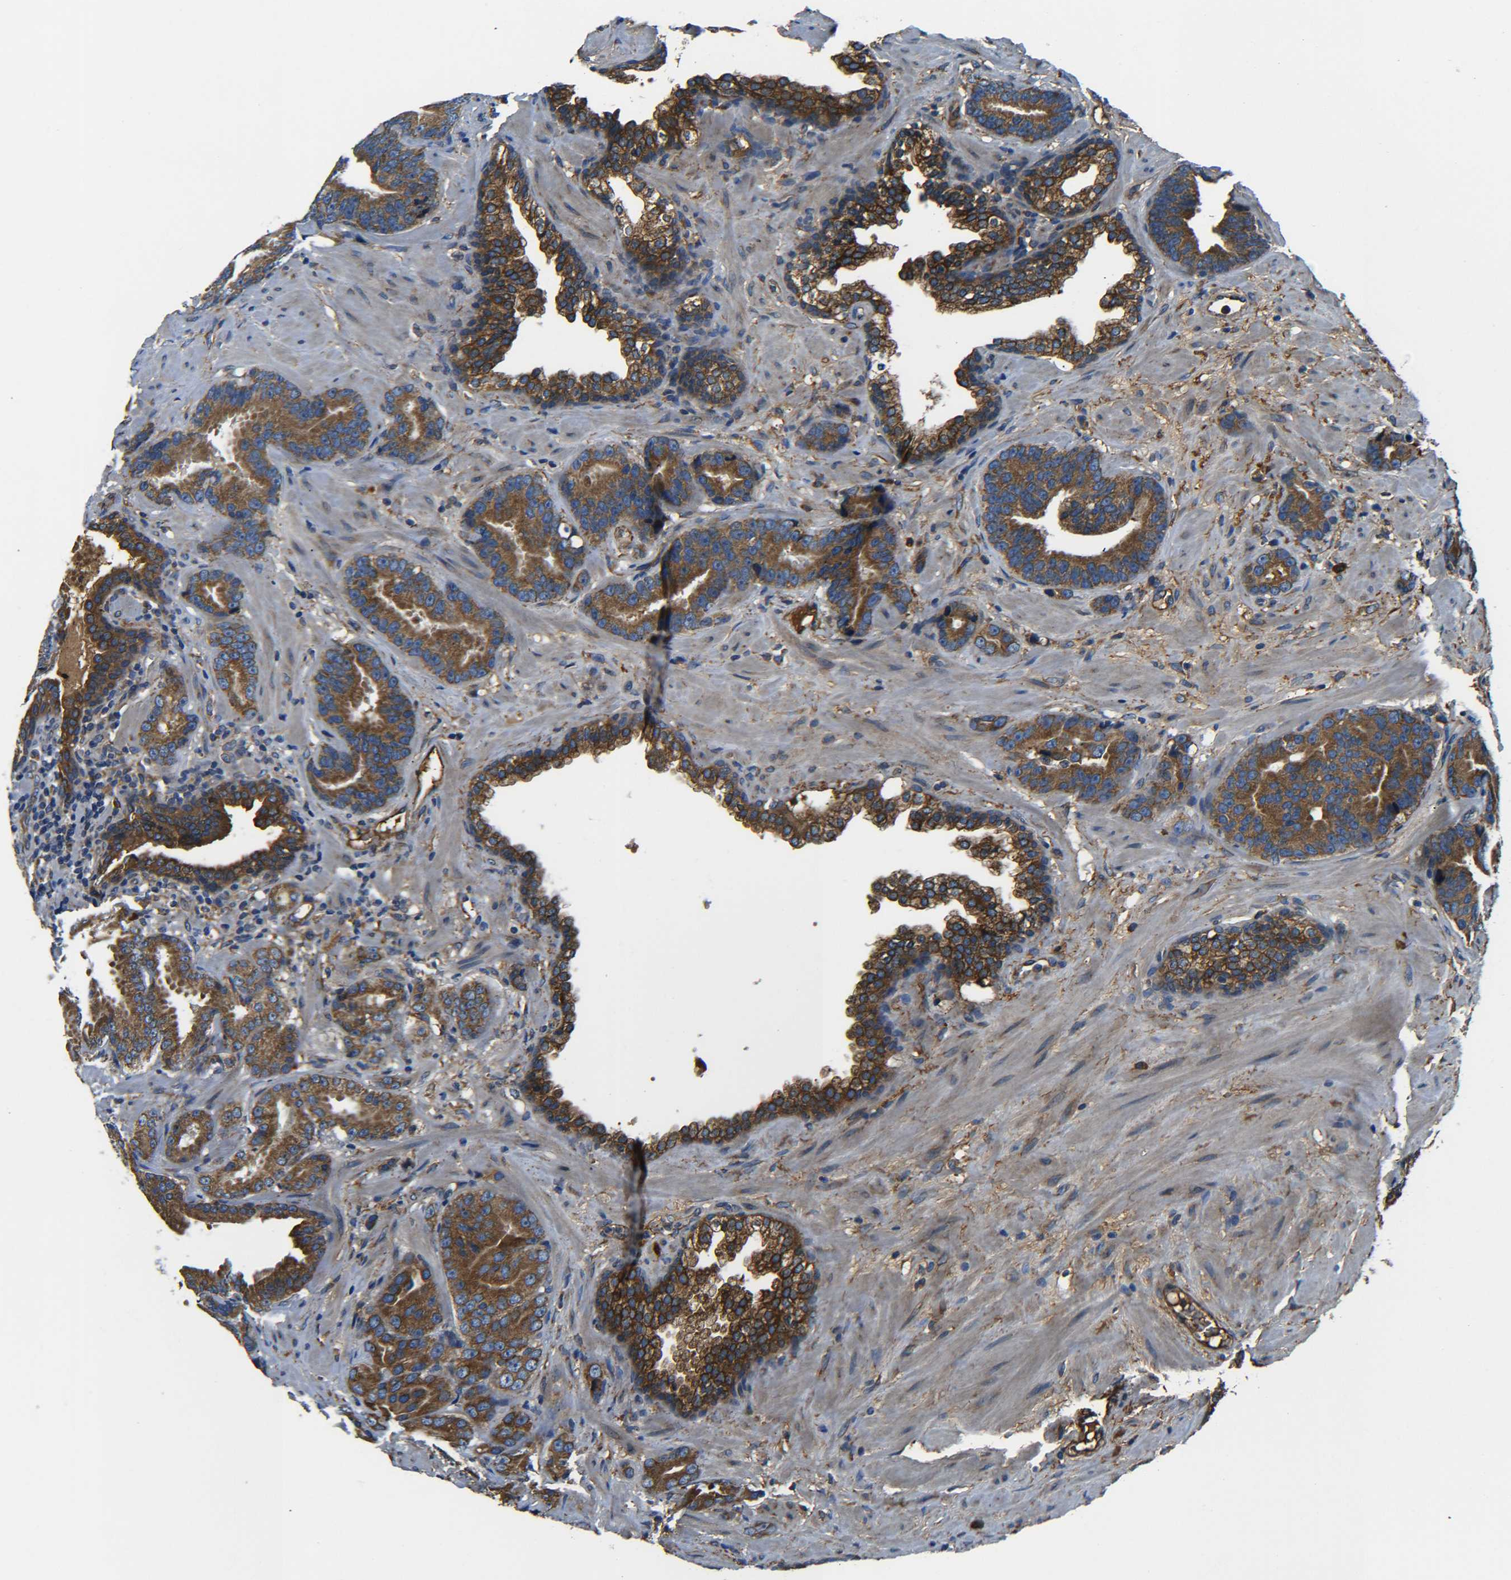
{"staining": {"intensity": "strong", "quantity": ">75%", "location": "cytoplasmic/membranous"}, "tissue": "prostate cancer", "cell_type": "Tumor cells", "image_type": "cancer", "snomed": [{"axis": "morphology", "description": "Adenocarcinoma, Low grade"}, {"axis": "topography", "description": "Prostate"}], "caption": "A brown stain shows strong cytoplasmic/membranous expression of a protein in low-grade adenocarcinoma (prostate) tumor cells.", "gene": "PREB", "patient": {"sex": "male", "age": 59}}